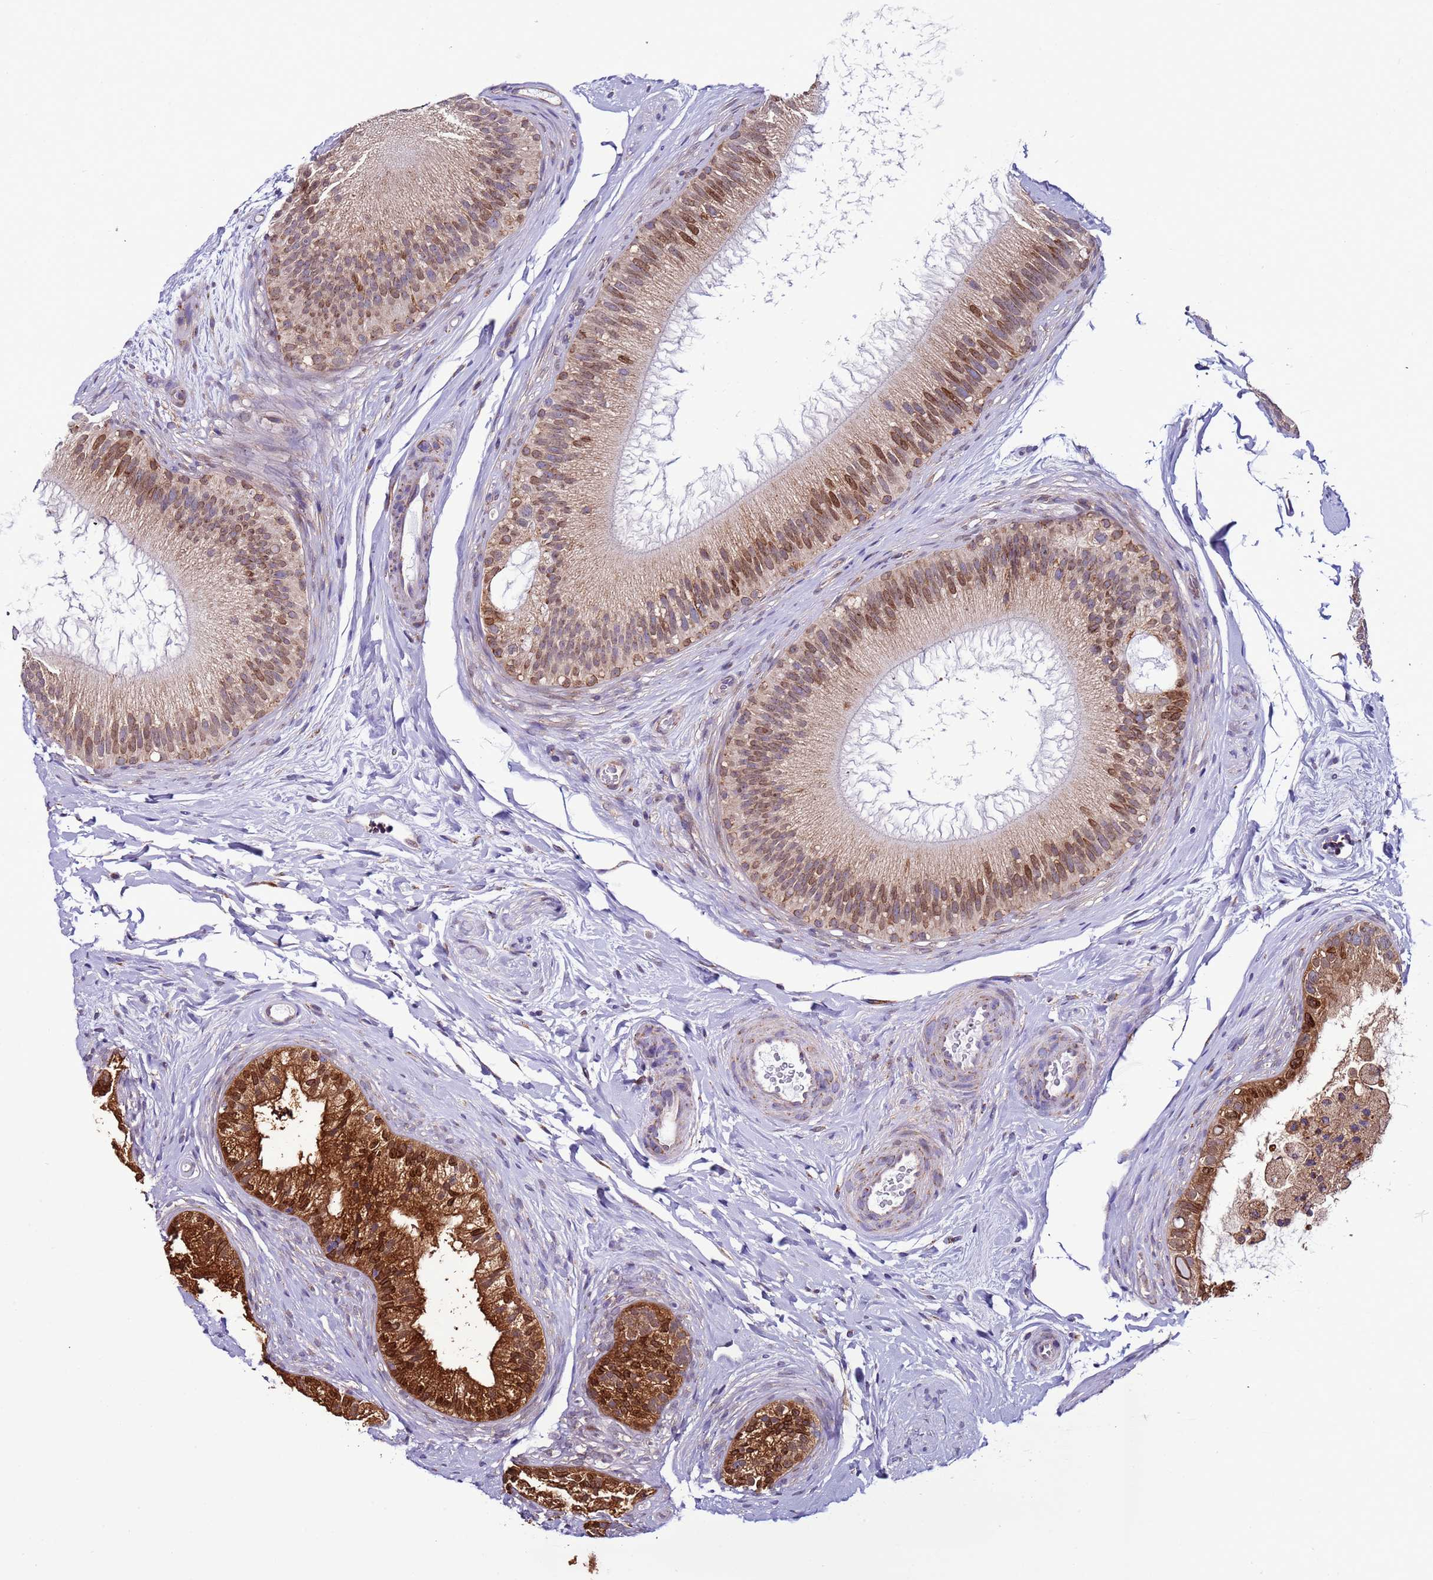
{"staining": {"intensity": "moderate", "quantity": "25%-75%", "location": "cytoplasmic/membranous,nuclear"}, "tissue": "epididymis", "cell_type": "Glandular cells", "image_type": "normal", "snomed": [{"axis": "morphology", "description": "Normal tissue, NOS"}, {"axis": "topography", "description": "Epididymis"}], "caption": "The micrograph displays staining of normal epididymis, revealing moderate cytoplasmic/membranous,nuclear protein staining (brown color) within glandular cells.", "gene": "AHI1", "patient": {"sex": "male", "age": 45}}